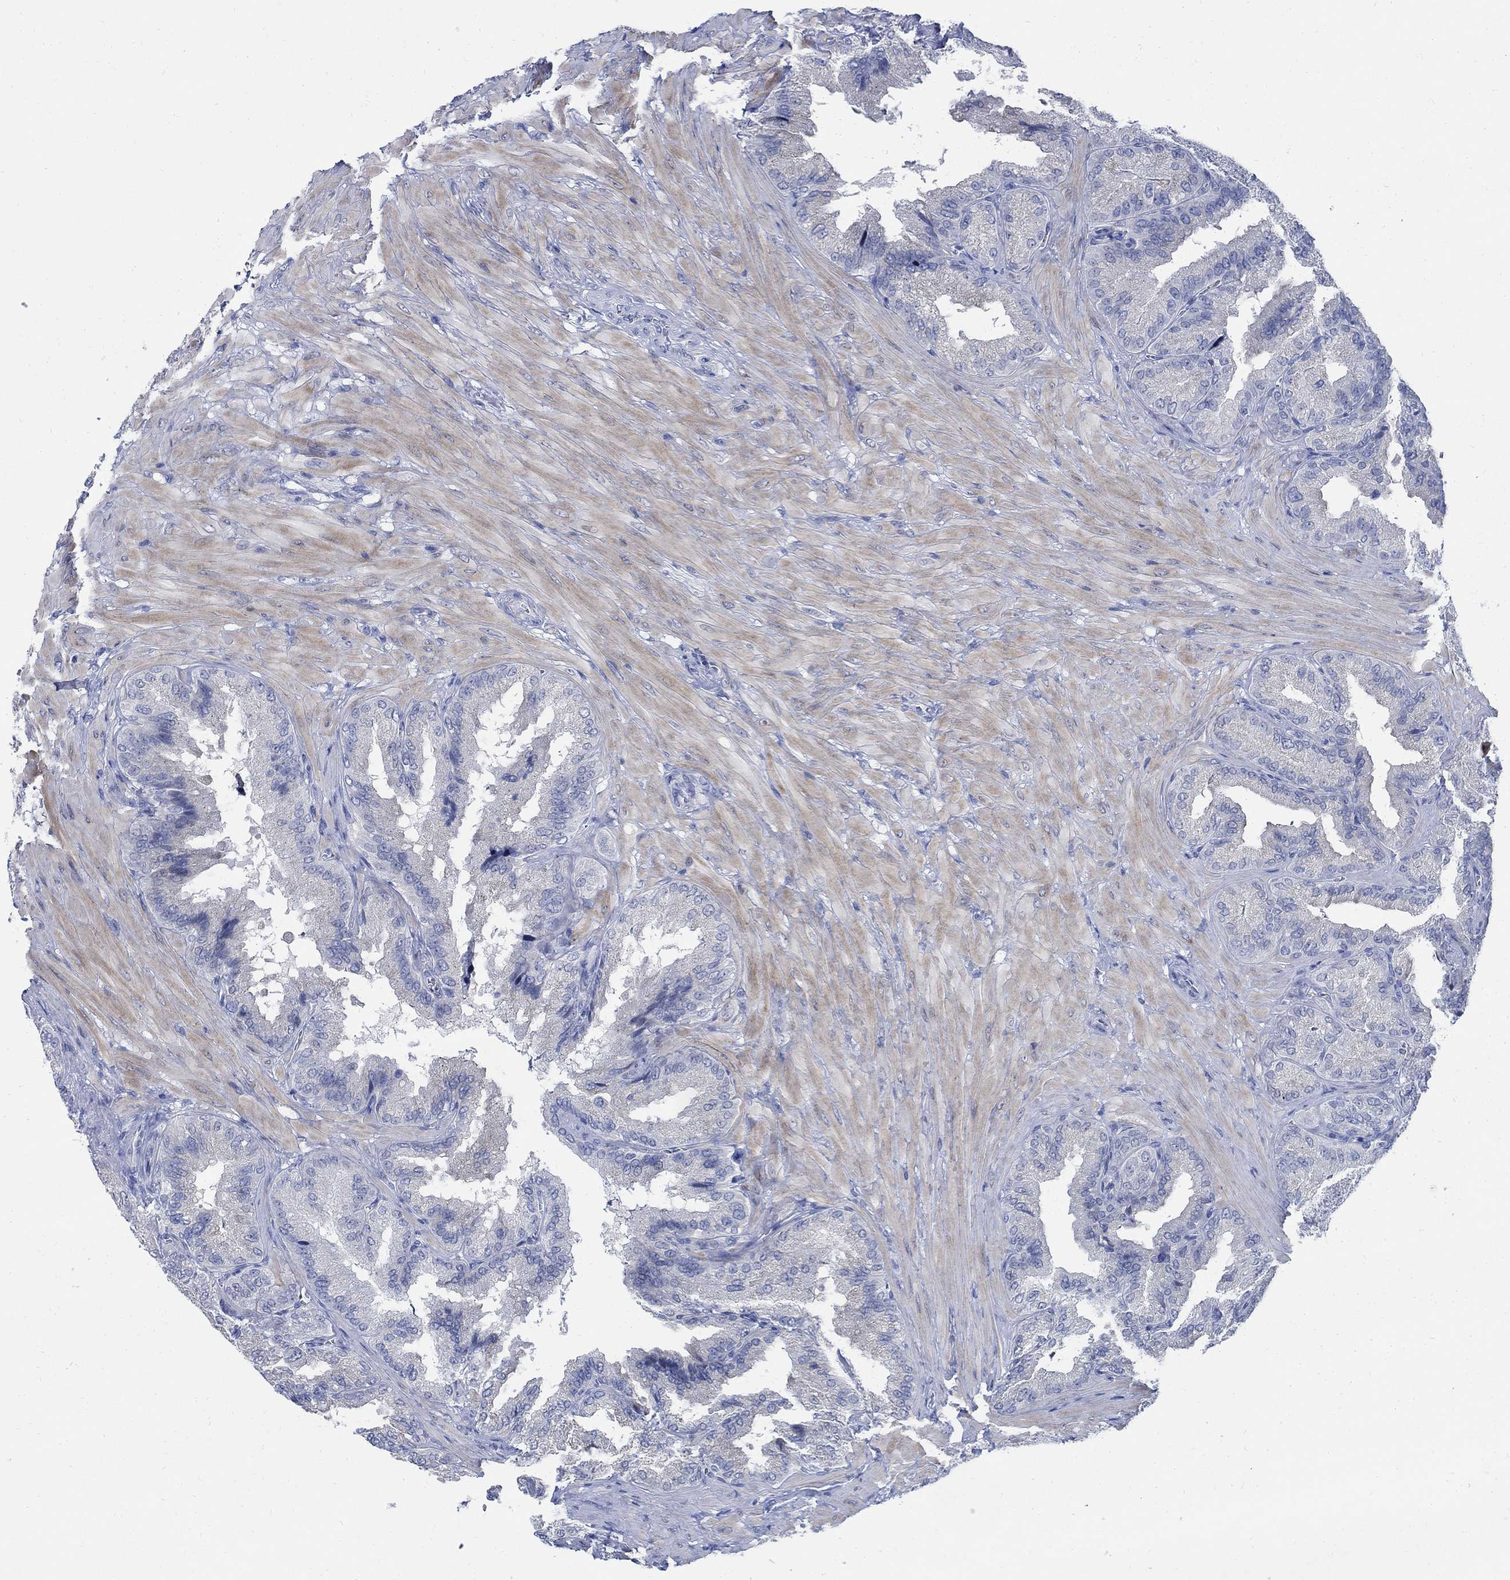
{"staining": {"intensity": "negative", "quantity": "none", "location": "none"}, "tissue": "seminal vesicle", "cell_type": "Glandular cells", "image_type": "normal", "snomed": [{"axis": "morphology", "description": "Normal tissue, NOS"}, {"axis": "topography", "description": "Seminal veicle"}], "caption": "Protein analysis of normal seminal vesicle reveals no significant expression in glandular cells. Brightfield microscopy of immunohistochemistry stained with DAB (3,3'-diaminobenzidine) (brown) and hematoxylin (blue), captured at high magnification.", "gene": "CAMK2N1", "patient": {"sex": "male", "age": 37}}